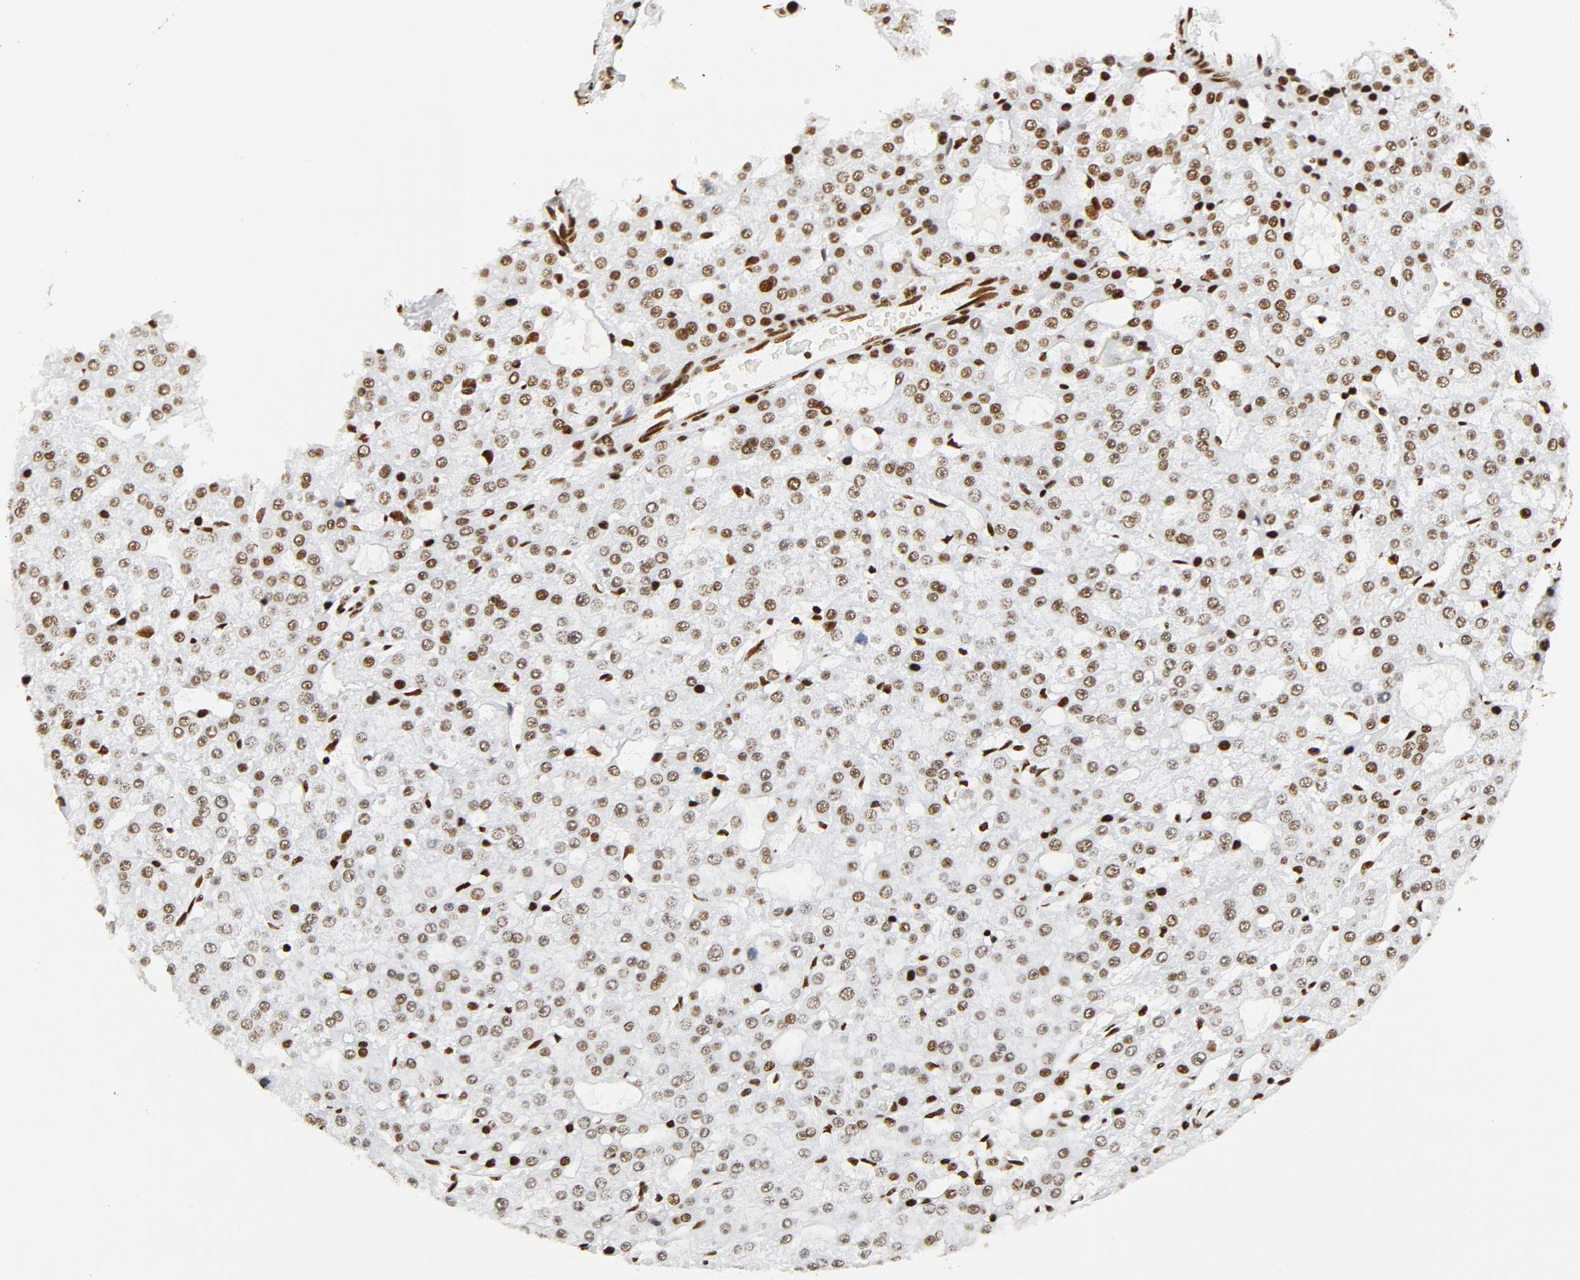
{"staining": {"intensity": "moderate", "quantity": ">75%", "location": "nuclear"}, "tissue": "liver cancer", "cell_type": "Tumor cells", "image_type": "cancer", "snomed": [{"axis": "morphology", "description": "Carcinoma, Hepatocellular, NOS"}, {"axis": "topography", "description": "Liver"}], "caption": "Liver hepatocellular carcinoma stained with a protein marker demonstrates moderate staining in tumor cells.", "gene": "XRCC6", "patient": {"sex": "male", "age": 47}}